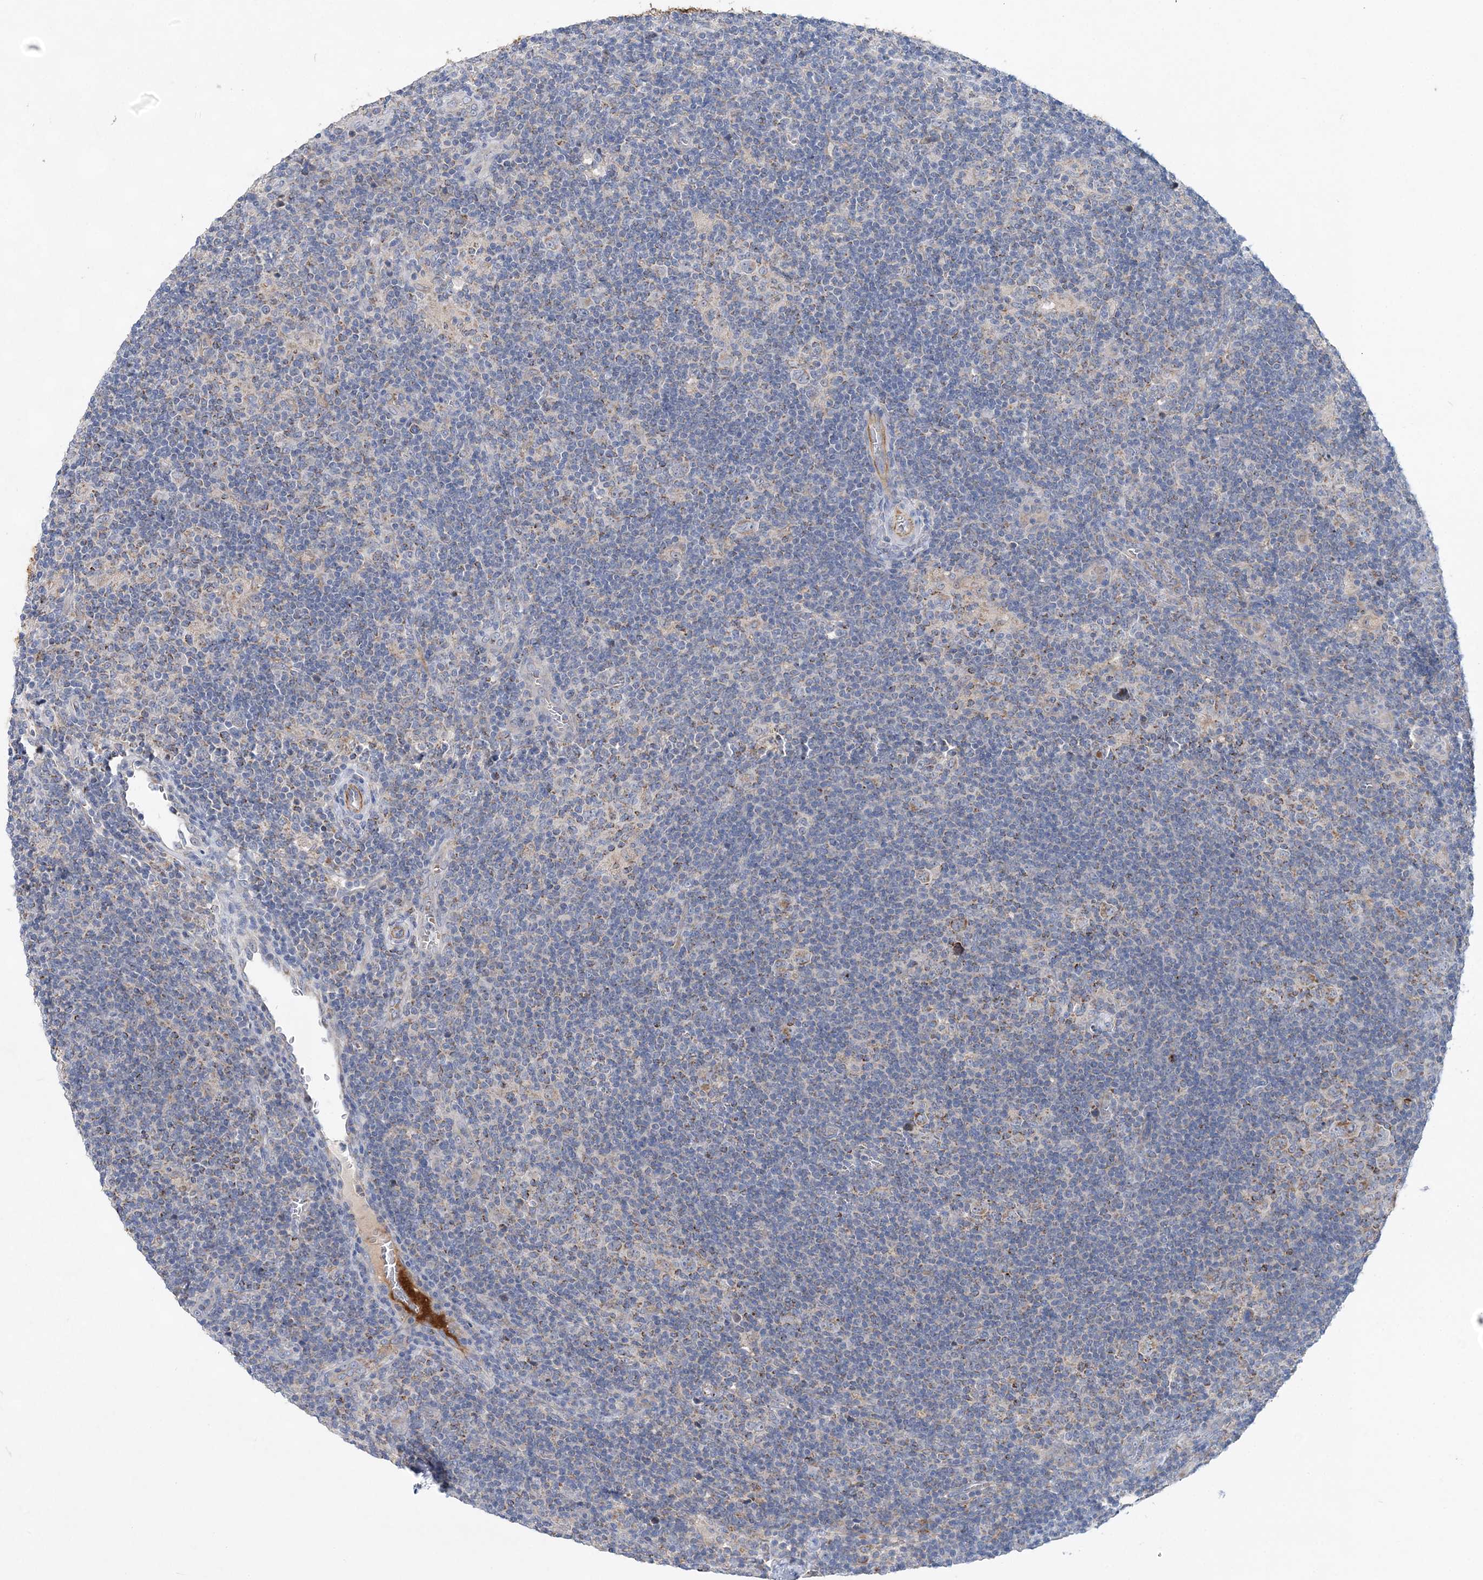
{"staining": {"intensity": "weak", "quantity": "25%-75%", "location": "cytoplasmic/membranous"}, "tissue": "lymphoma", "cell_type": "Tumor cells", "image_type": "cancer", "snomed": [{"axis": "morphology", "description": "Hodgkin's disease, NOS"}, {"axis": "topography", "description": "Lymph node"}], "caption": "Protein expression analysis of Hodgkin's disease shows weak cytoplasmic/membranous positivity in approximately 25%-75% of tumor cells.", "gene": "TRAPPC13", "patient": {"sex": "female", "age": 57}}